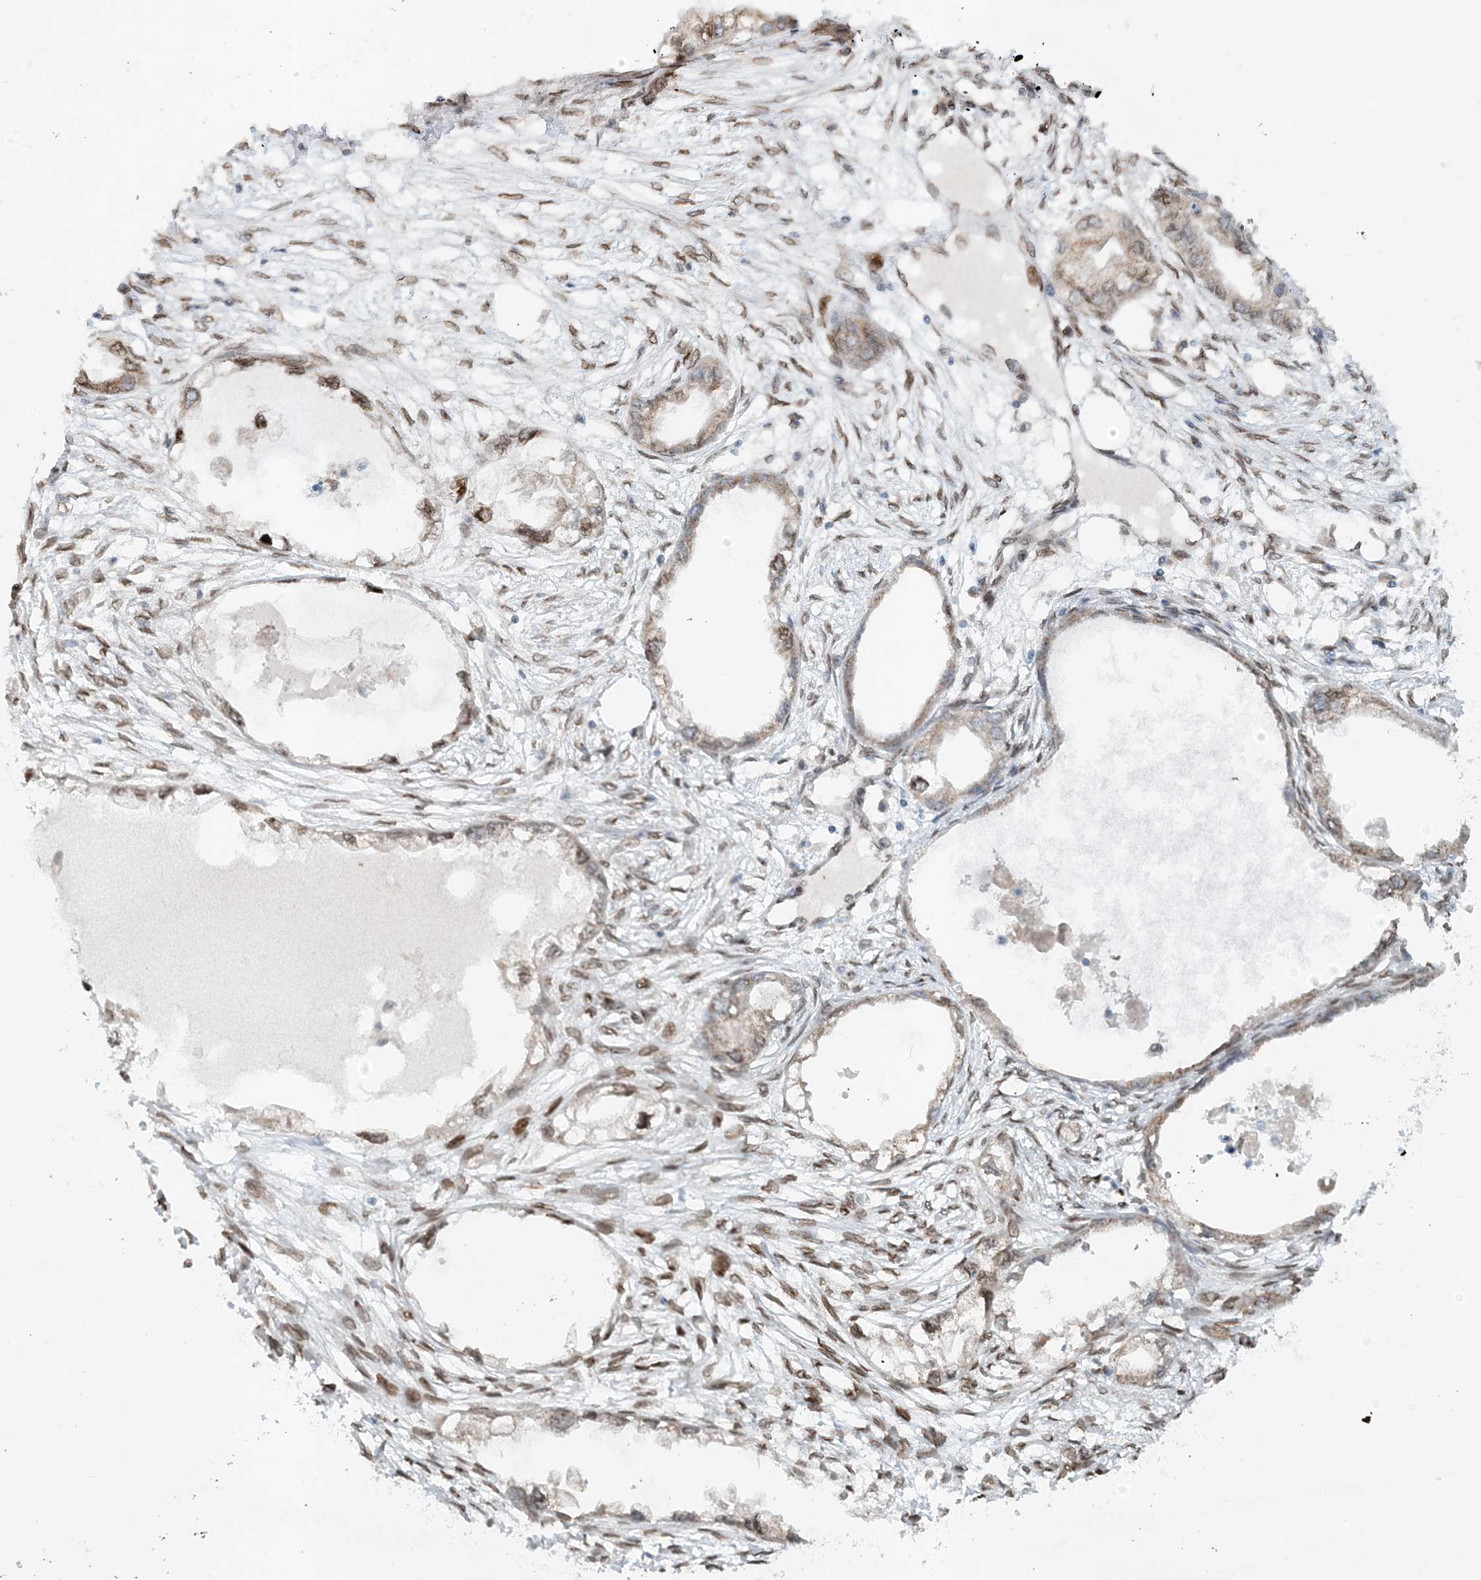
{"staining": {"intensity": "moderate", "quantity": ">75%", "location": "cytoplasmic/membranous"}, "tissue": "endometrial cancer", "cell_type": "Tumor cells", "image_type": "cancer", "snomed": [{"axis": "morphology", "description": "Adenocarcinoma, NOS"}, {"axis": "morphology", "description": "Adenocarcinoma, metastatic, NOS"}, {"axis": "topography", "description": "Adipose tissue"}, {"axis": "topography", "description": "Endometrium"}], "caption": "Immunohistochemistry (IHC) (DAB) staining of human endometrial adenocarcinoma shows moderate cytoplasmic/membranous protein staining in about >75% of tumor cells.", "gene": "SLC35A2", "patient": {"sex": "female", "age": 67}}